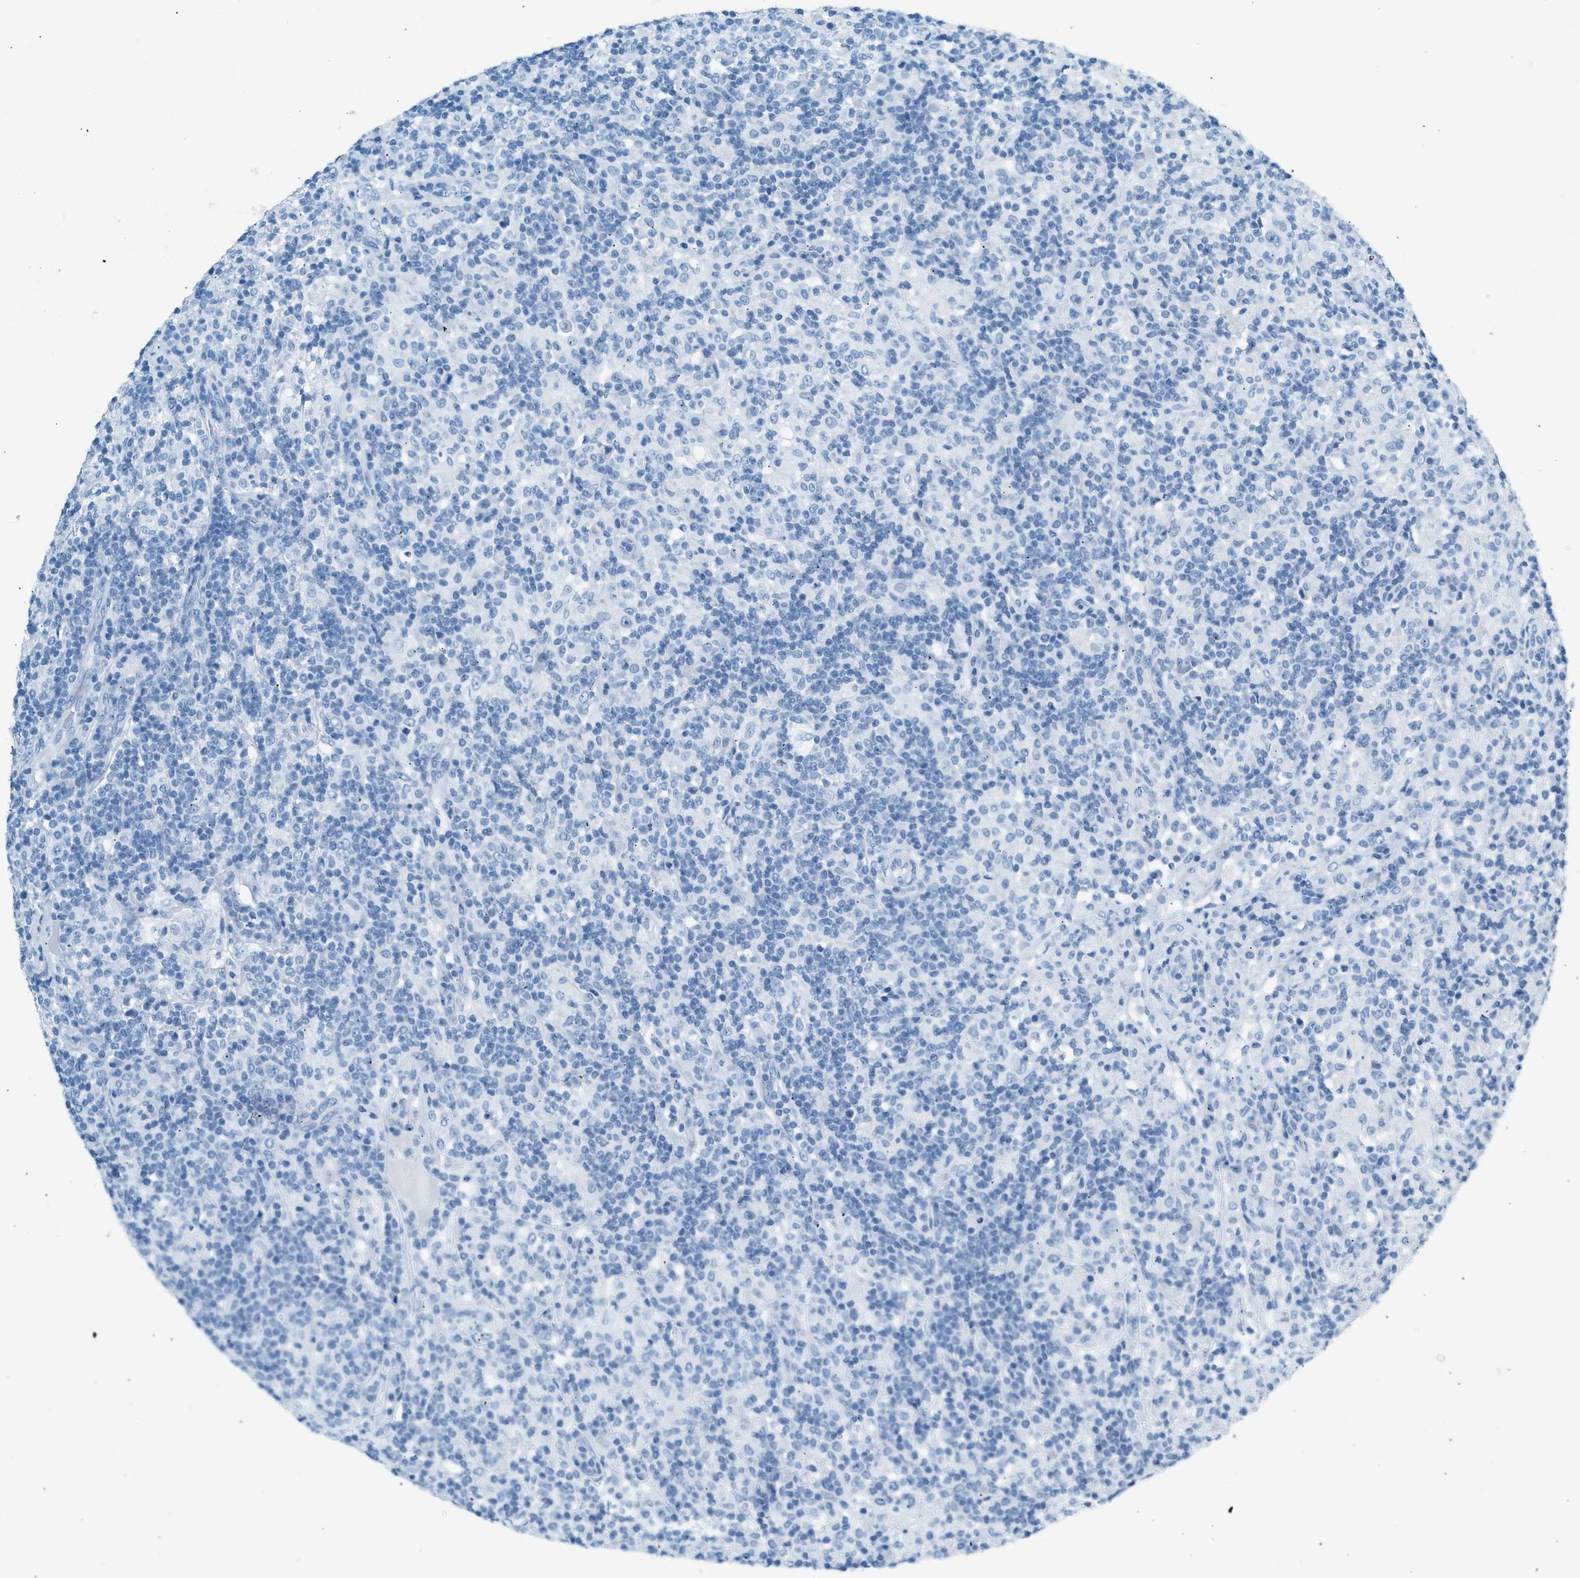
{"staining": {"intensity": "negative", "quantity": "none", "location": "none"}, "tissue": "lymphoma", "cell_type": "Tumor cells", "image_type": "cancer", "snomed": [{"axis": "morphology", "description": "Hodgkin's disease, NOS"}, {"axis": "topography", "description": "Lymph node"}], "caption": "Tumor cells are negative for brown protein staining in Hodgkin's disease.", "gene": "HHATL", "patient": {"sex": "male", "age": 70}}